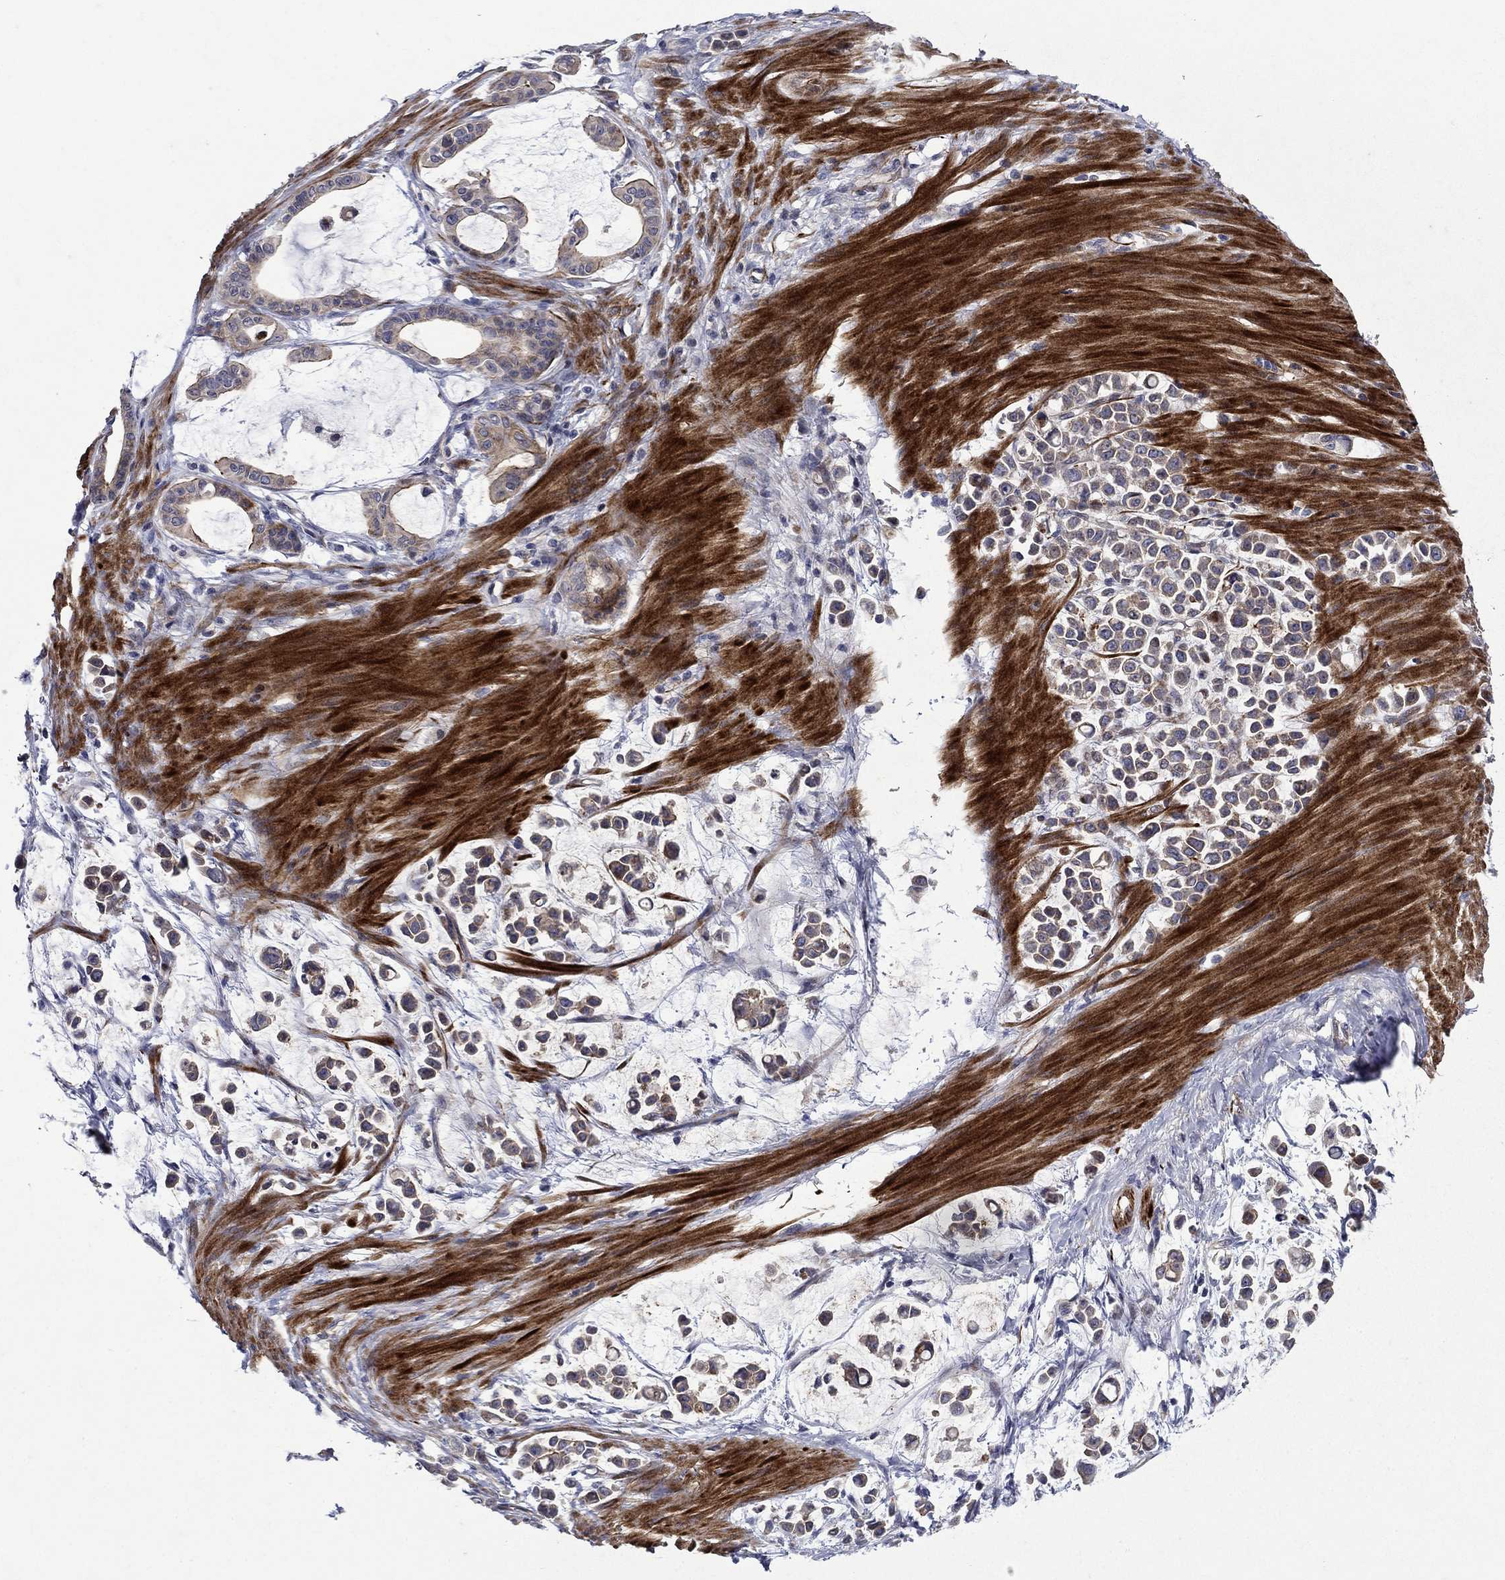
{"staining": {"intensity": "weak", "quantity": ">75%", "location": "cytoplasmic/membranous"}, "tissue": "stomach cancer", "cell_type": "Tumor cells", "image_type": "cancer", "snomed": [{"axis": "morphology", "description": "Adenocarcinoma, NOS"}, {"axis": "topography", "description": "Stomach"}], "caption": "Tumor cells display low levels of weak cytoplasmic/membranous positivity in approximately >75% of cells in stomach adenocarcinoma. The protein of interest is stained brown, and the nuclei are stained in blue (DAB (3,3'-diaminobenzidine) IHC with brightfield microscopy, high magnification).", "gene": "SLC7A1", "patient": {"sex": "male", "age": 82}}